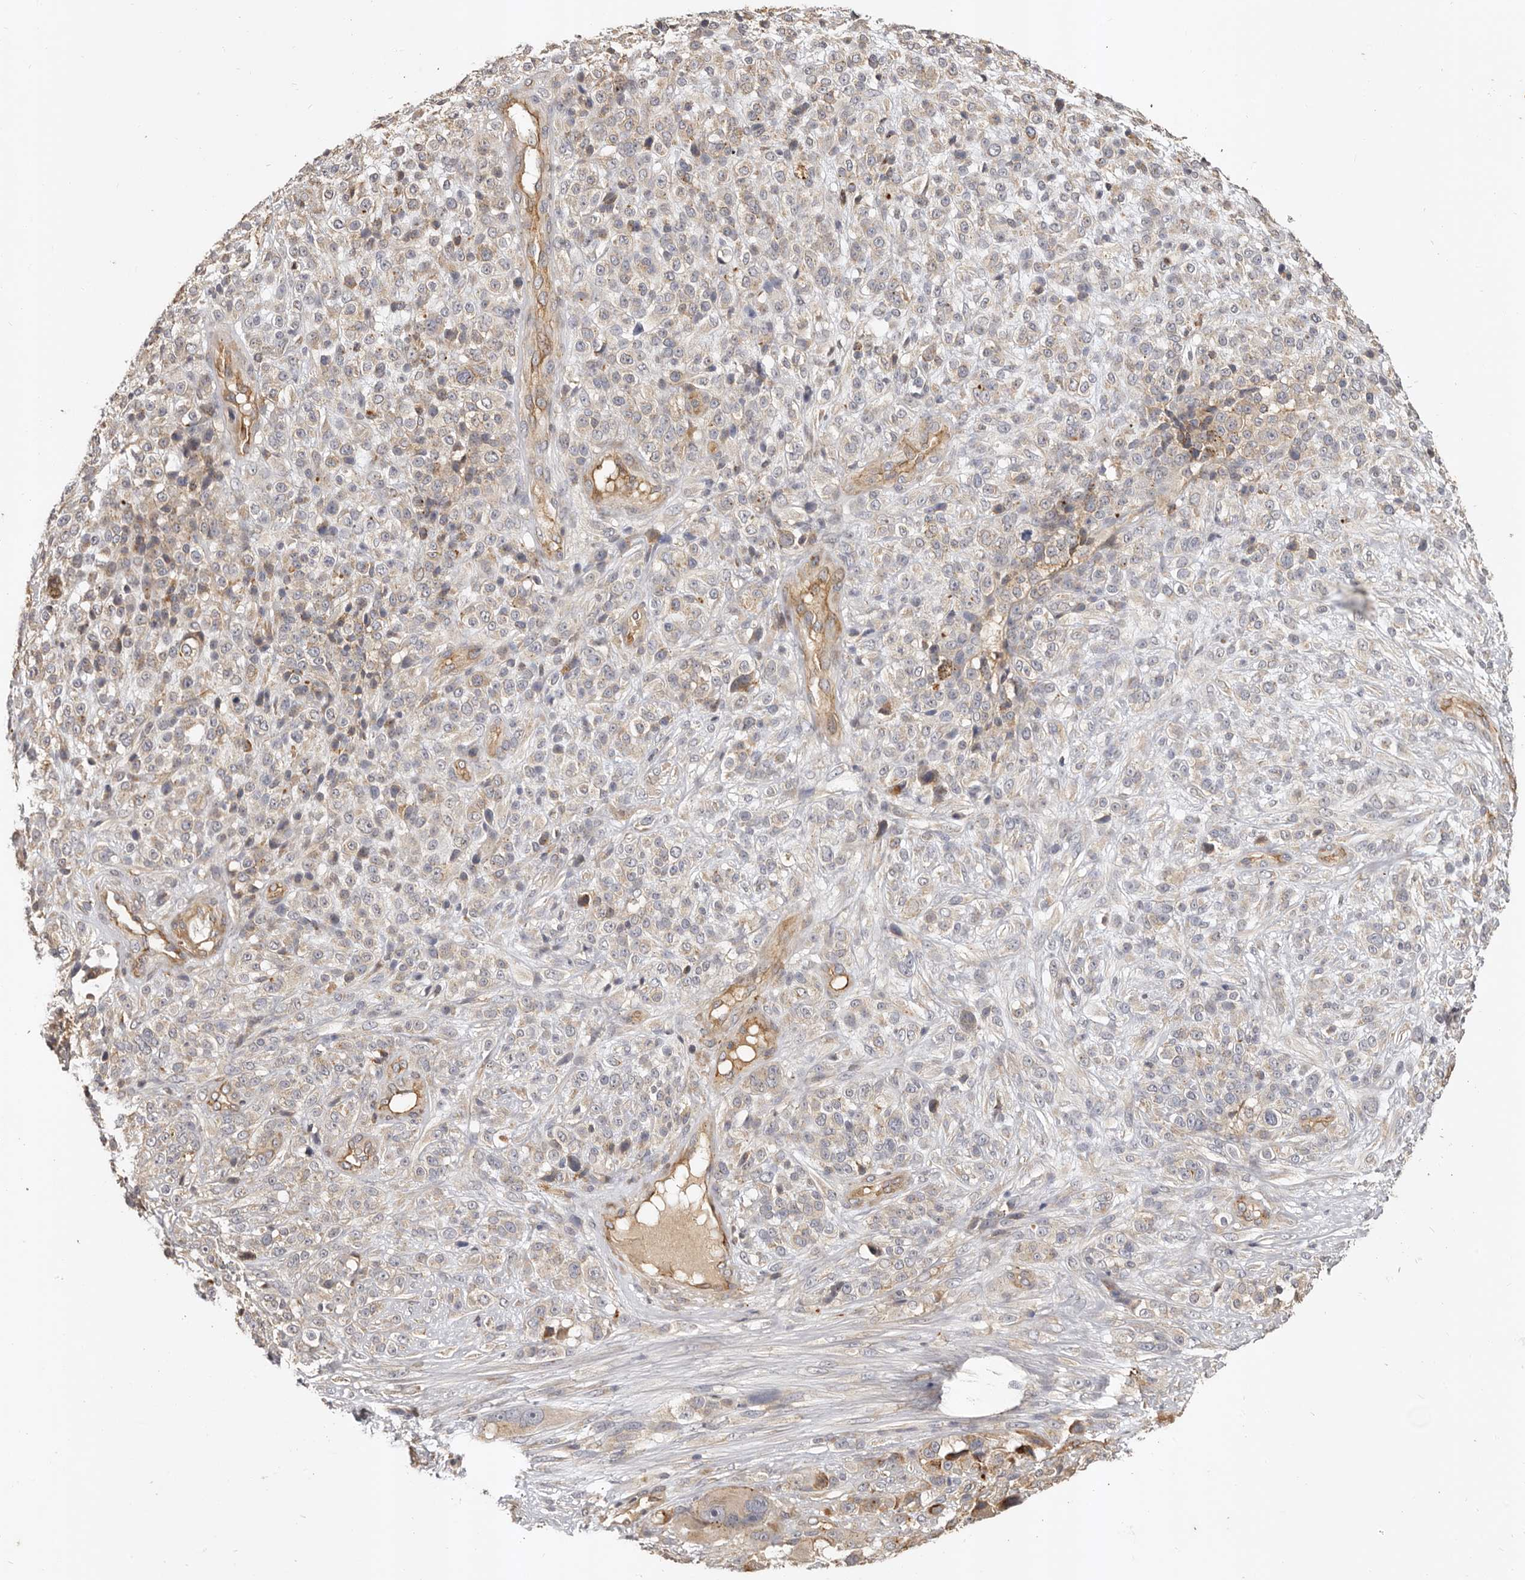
{"staining": {"intensity": "weak", "quantity": "<25%", "location": "cytoplasmic/membranous"}, "tissue": "melanoma", "cell_type": "Tumor cells", "image_type": "cancer", "snomed": [{"axis": "morphology", "description": "Malignant melanoma, NOS"}, {"axis": "topography", "description": "Skin"}], "caption": "Image shows no significant protein staining in tumor cells of malignant melanoma. (DAB immunohistochemistry with hematoxylin counter stain).", "gene": "ADAMTS9", "patient": {"sex": "female", "age": 55}}